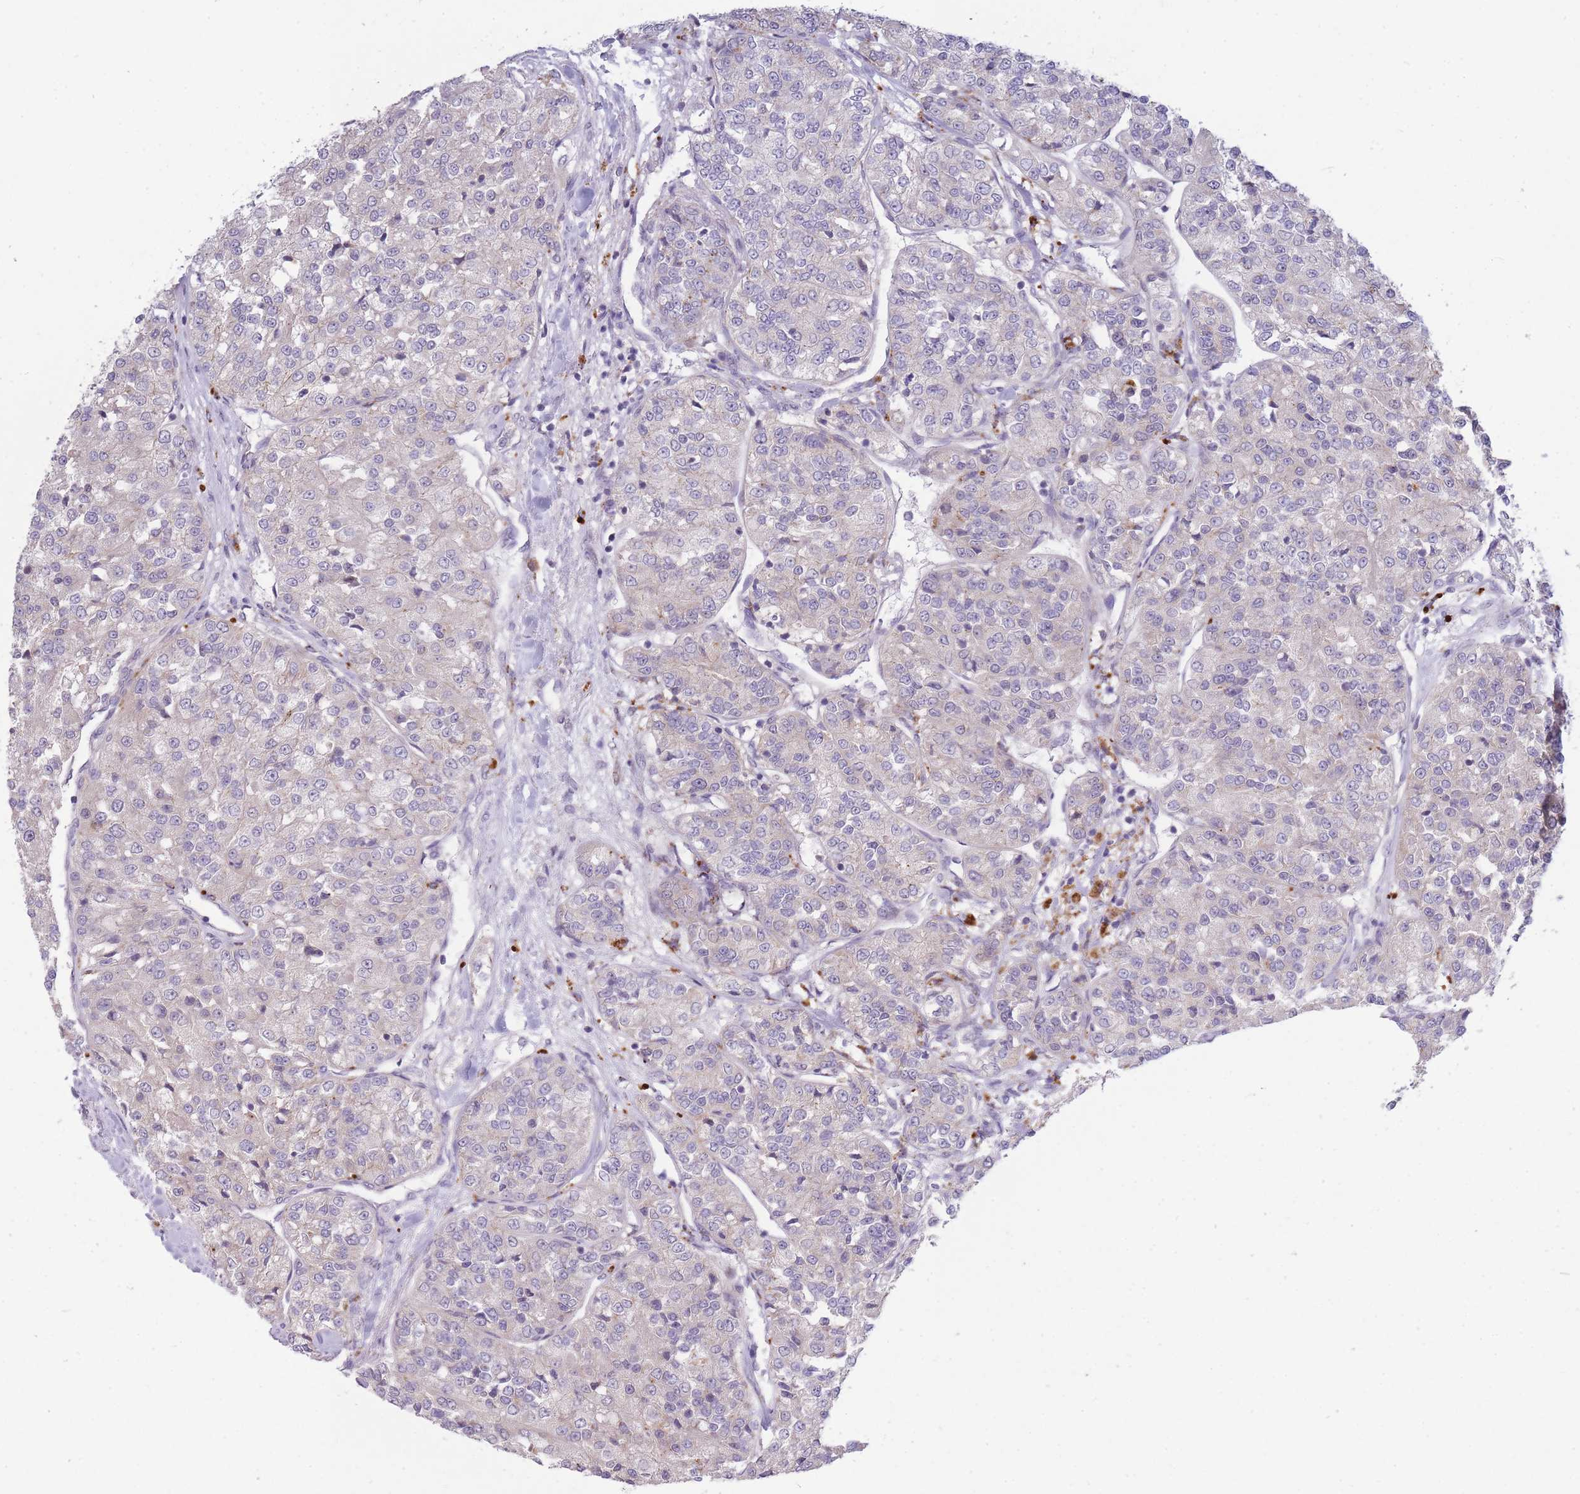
{"staining": {"intensity": "negative", "quantity": "none", "location": "none"}, "tissue": "renal cancer", "cell_type": "Tumor cells", "image_type": "cancer", "snomed": [{"axis": "morphology", "description": "Adenocarcinoma, NOS"}, {"axis": "topography", "description": "Kidney"}], "caption": "Renal cancer (adenocarcinoma) stained for a protein using immunohistochemistry demonstrates no staining tumor cells.", "gene": "TRIM61", "patient": {"sex": "female", "age": 63}}